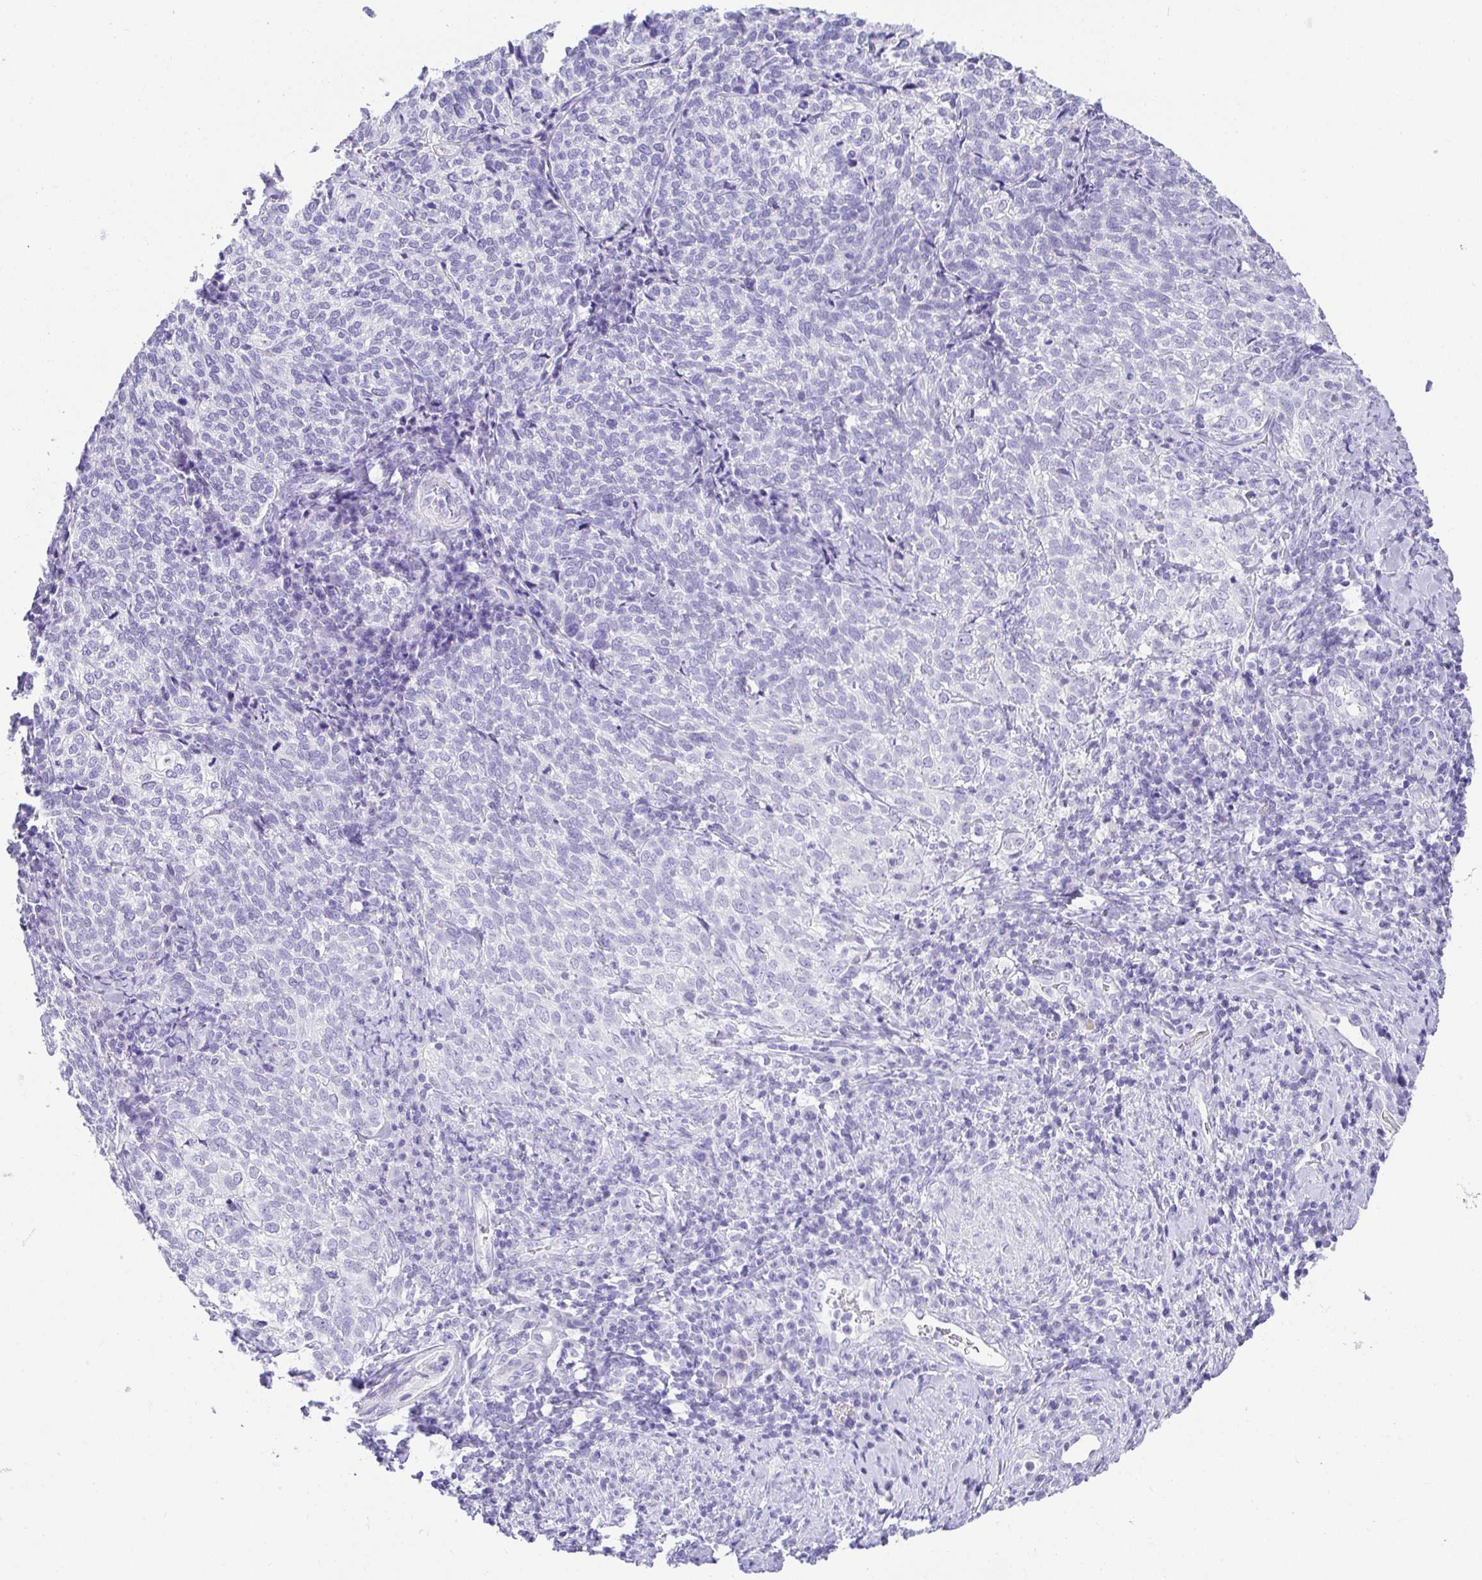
{"staining": {"intensity": "negative", "quantity": "none", "location": "none"}, "tissue": "cervical cancer", "cell_type": "Tumor cells", "image_type": "cancer", "snomed": [{"axis": "morphology", "description": "Normal tissue, NOS"}, {"axis": "morphology", "description": "Squamous cell carcinoma, NOS"}, {"axis": "topography", "description": "Vagina"}, {"axis": "topography", "description": "Cervix"}], "caption": "DAB immunohistochemical staining of human cervical cancer (squamous cell carcinoma) demonstrates no significant staining in tumor cells.", "gene": "CHAT", "patient": {"sex": "female", "age": 45}}